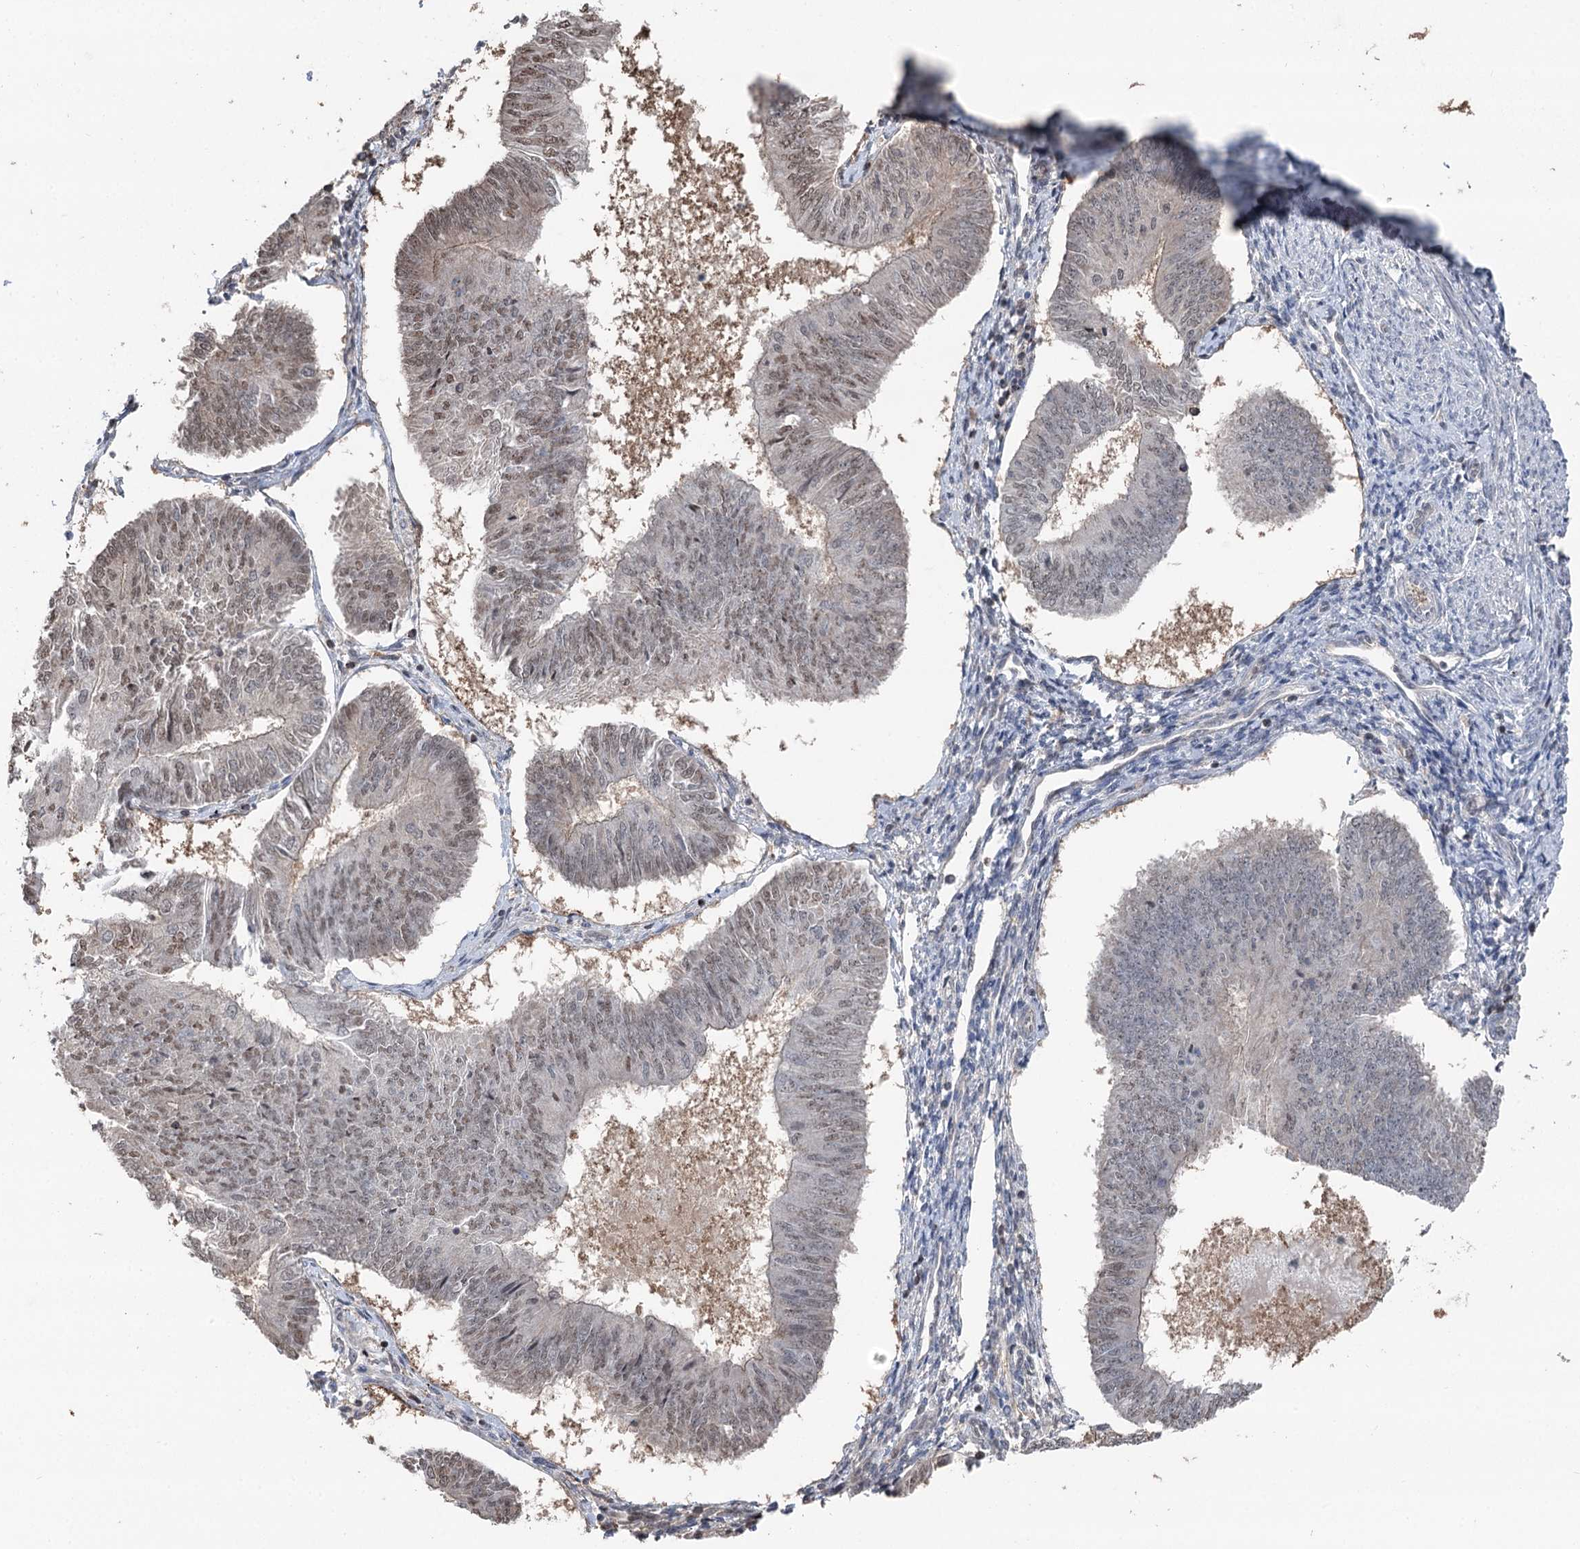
{"staining": {"intensity": "moderate", "quantity": ">75%", "location": "nuclear"}, "tissue": "endometrial cancer", "cell_type": "Tumor cells", "image_type": "cancer", "snomed": [{"axis": "morphology", "description": "Adenocarcinoma, NOS"}, {"axis": "topography", "description": "Endometrium"}], "caption": "Immunohistochemical staining of adenocarcinoma (endometrial) reveals moderate nuclear protein staining in about >75% of tumor cells.", "gene": "CCSER2", "patient": {"sex": "female", "age": 58}}